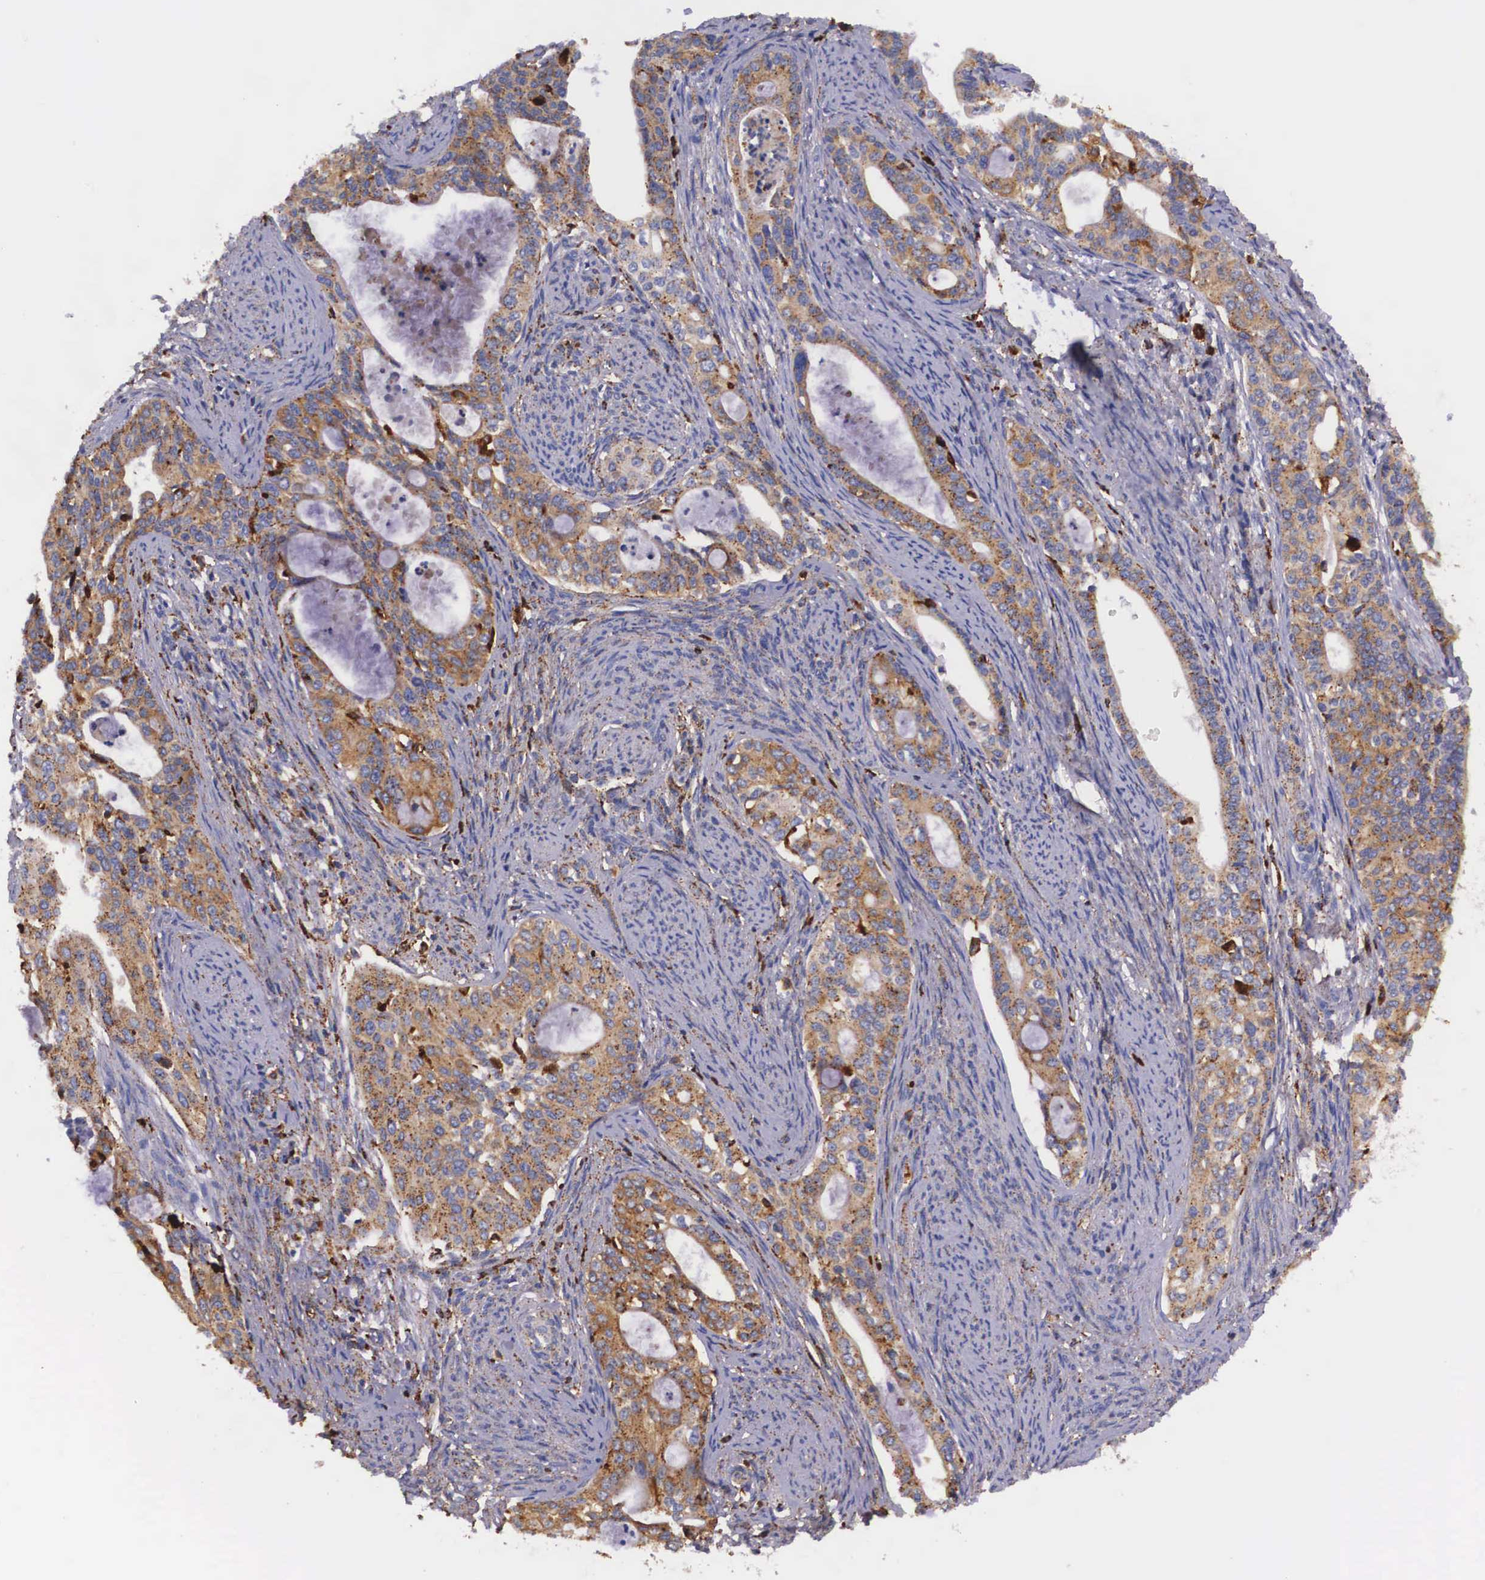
{"staining": {"intensity": "strong", "quantity": ">75%", "location": "cytoplasmic/membranous"}, "tissue": "cervical cancer", "cell_type": "Tumor cells", "image_type": "cancer", "snomed": [{"axis": "morphology", "description": "Squamous cell carcinoma, NOS"}, {"axis": "topography", "description": "Cervix"}], "caption": "A histopathology image of human cervical squamous cell carcinoma stained for a protein shows strong cytoplasmic/membranous brown staining in tumor cells. (DAB (3,3'-diaminobenzidine) = brown stain, brightfield microscopy at high magnification).", "gene": "NAGA", "patient": {"sex": "female", "age": 34}}